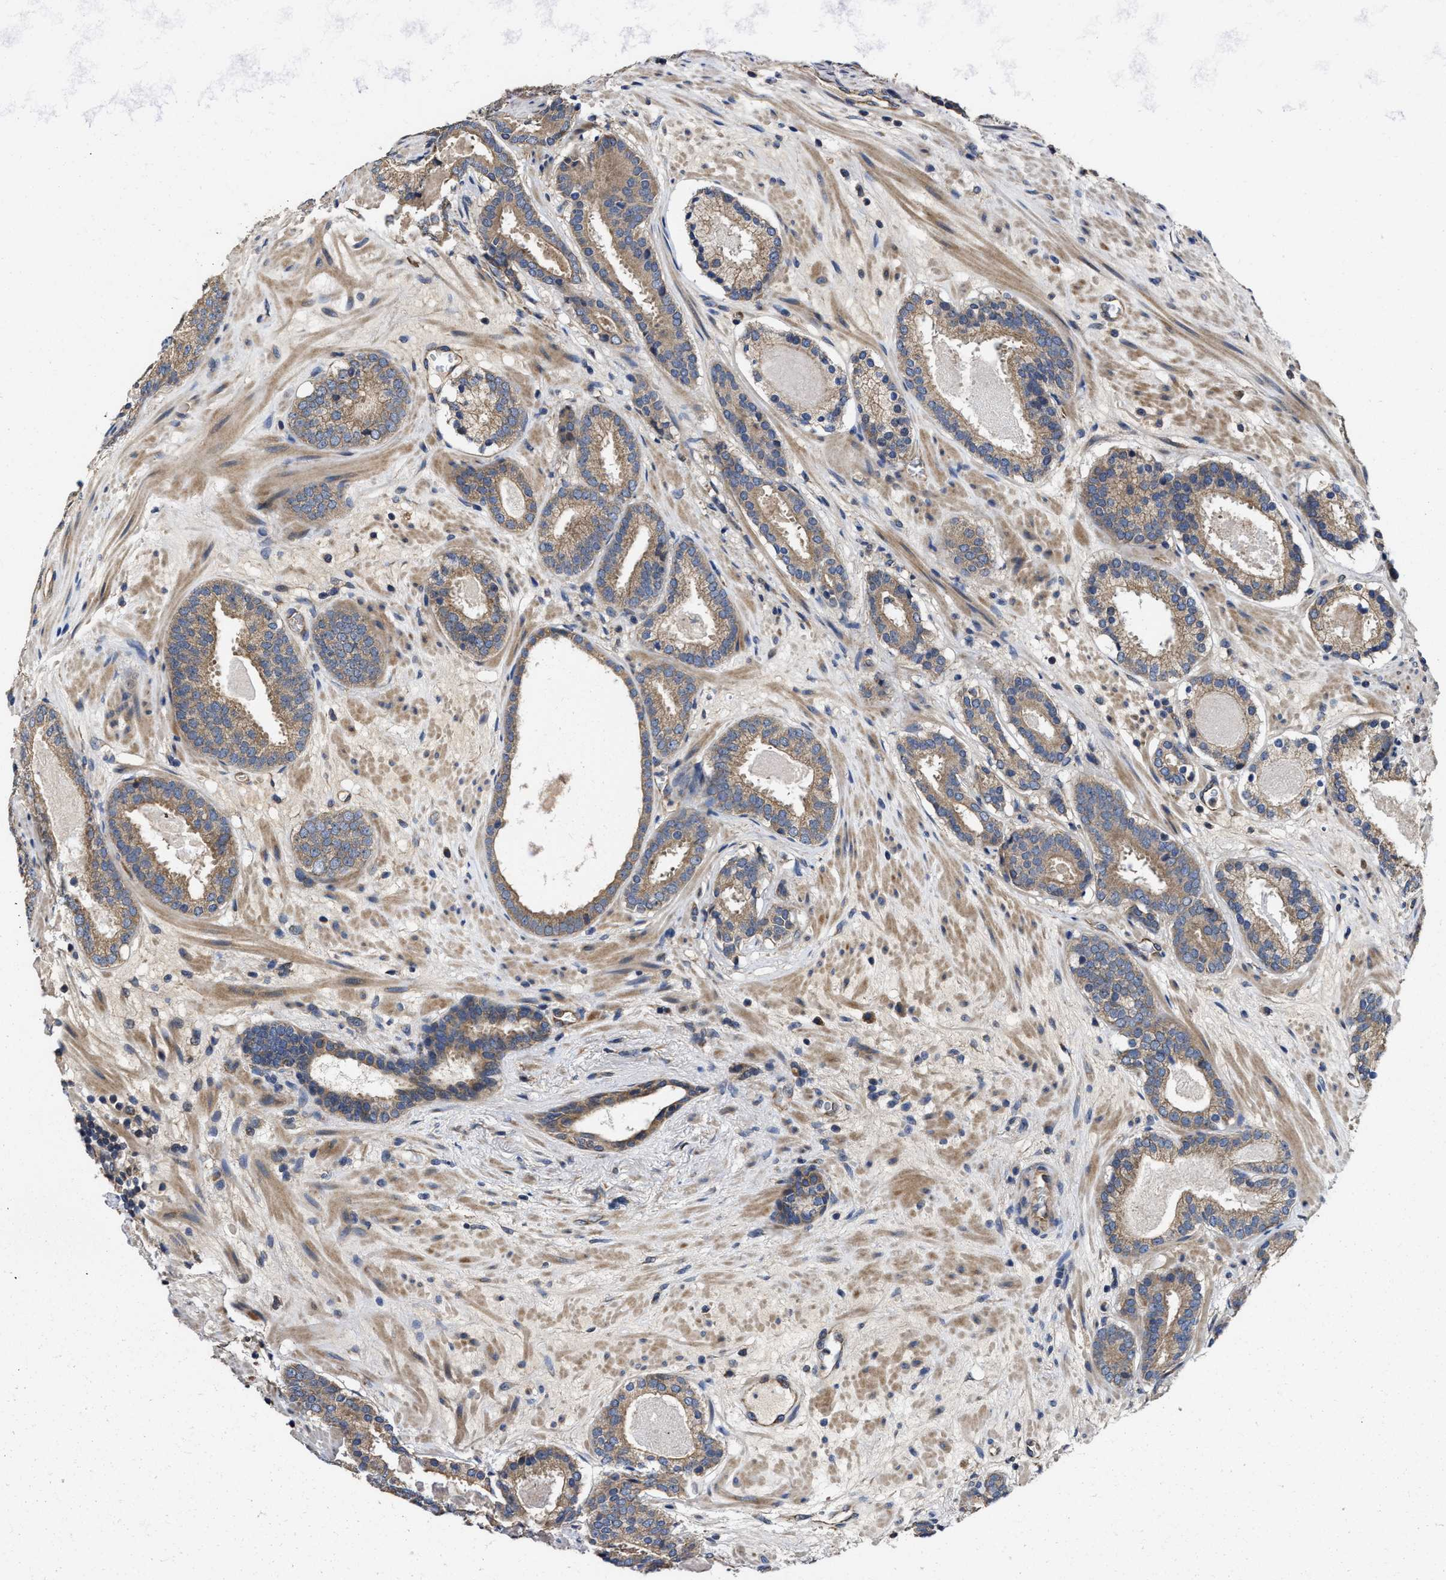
{"staining": {"intensity": "weak", "quantity": ">75%", "location": "cytoplasmic/membranous"}, "tissue": "prostate cancer", "cell_type": "Tumor cells", "image_type": "cancer", "snomed": [{"axis": "morphology", "description": "Adenocarcinoma, Low grade"}, {"axis": "topography", "description": "Prostate"}], "caption": "Protein staining displays weak cytoplasmic/membranous expression in approximately >75% of tumor cells in prostate adenocarcinoma (low-grade). The staining was performed using DAB (3,3'-diaminobenzidine), with brown indicating positive protein expression. Nuclei are stained blue with hematoxylin.", "gene": "TRAF6", "patient": {"sex": "male", "age": 69}}